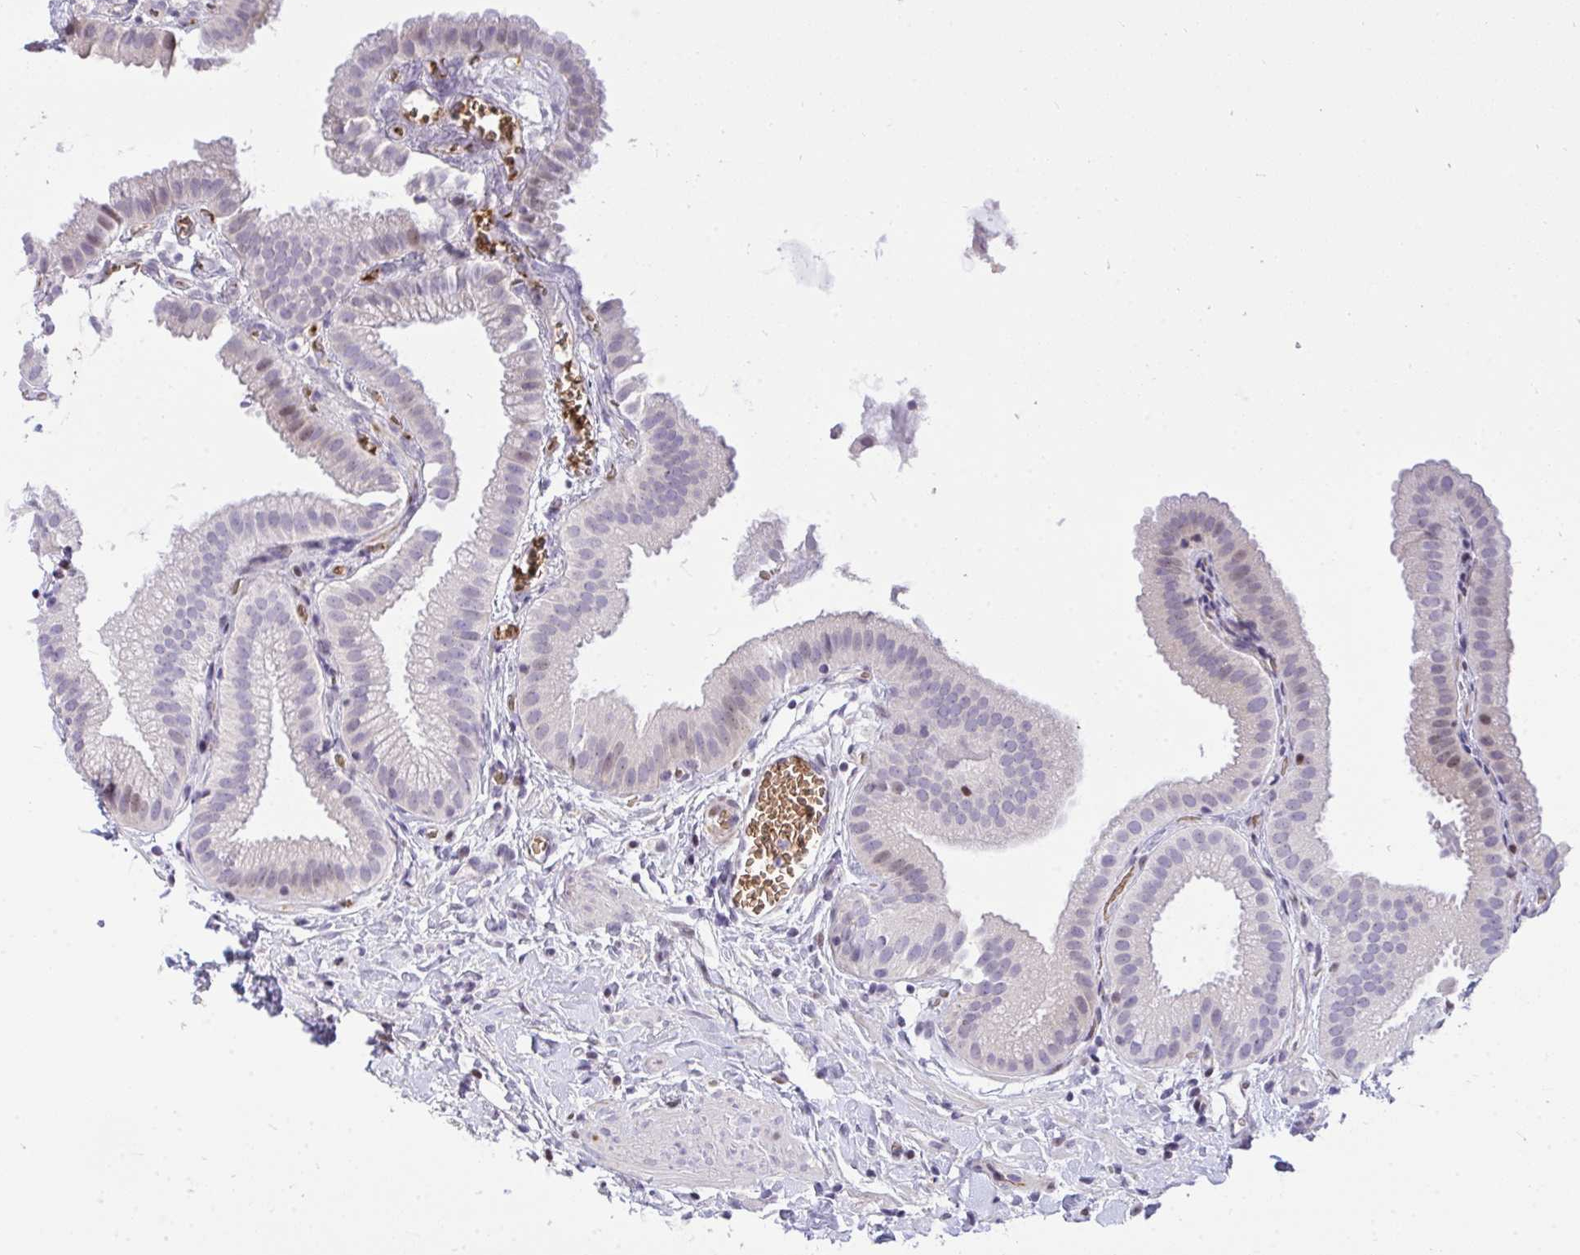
{"staining": {"intensity": "weak", "quantity": "<25%", "location": "nuclear"}, "tissue": "gallbladder", "cell_type": "Glandular cells", "image_type": "normal", "snomed": [{"axis": "morphology", "description": "Normal tissue, NOS"}, {"axis": "topography", "description": "Gallbladder"}], "caption": "Human gallbladder stained for a protein using immunohistochemistry demonstrates no positivity in glandular cells.", "gene": "PLPPR3", "patient": {"sex": "female", "age": 63}}